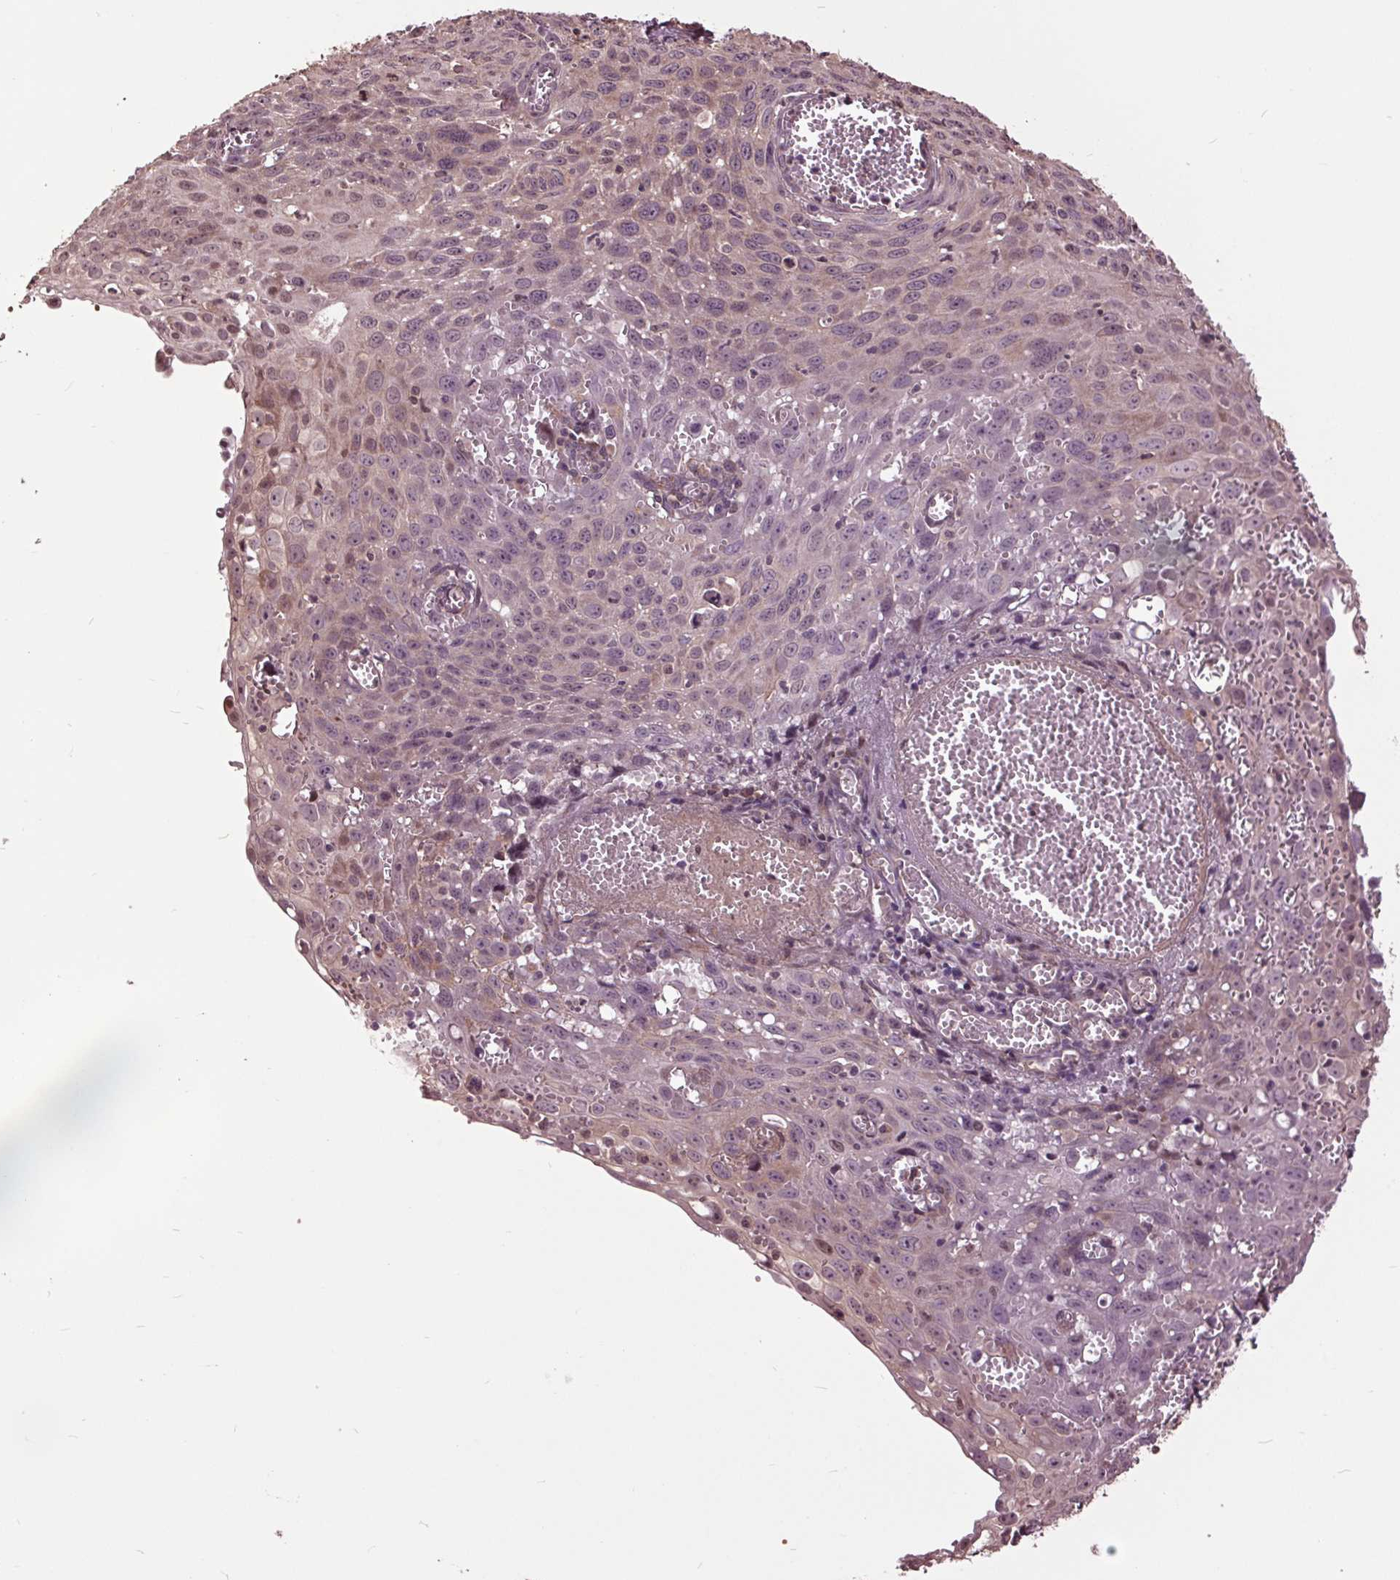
{"staining": {"intensity": "weak", "quantity": "<25%", "location": "cytoplasmic/membranous"}, "tissue": "cervical cancer", "cell_type": "Tumor cells", "image_type": "cancer", "snomed": [{"axis": "morphology", "description": "Squamous cell carcinoma, NOS"}, {"axis": "topography", "description": "Cervix"}], "caption": "Immunohistochemistry histopathology image of neoplastic tissue: cervical cancer (squamous cell carcinoma) stained with DAB exhibits no significant protein expression in tumor cells. The staining was performed using DAB (3,3'-diaminobenzidine) to visualize the protein expression in brown, while the nuclei were stained in blue with hematoxylin (Magnification: 20x).", "gene": "CEP95", "patient": {"sex": "female", "age": 38}}